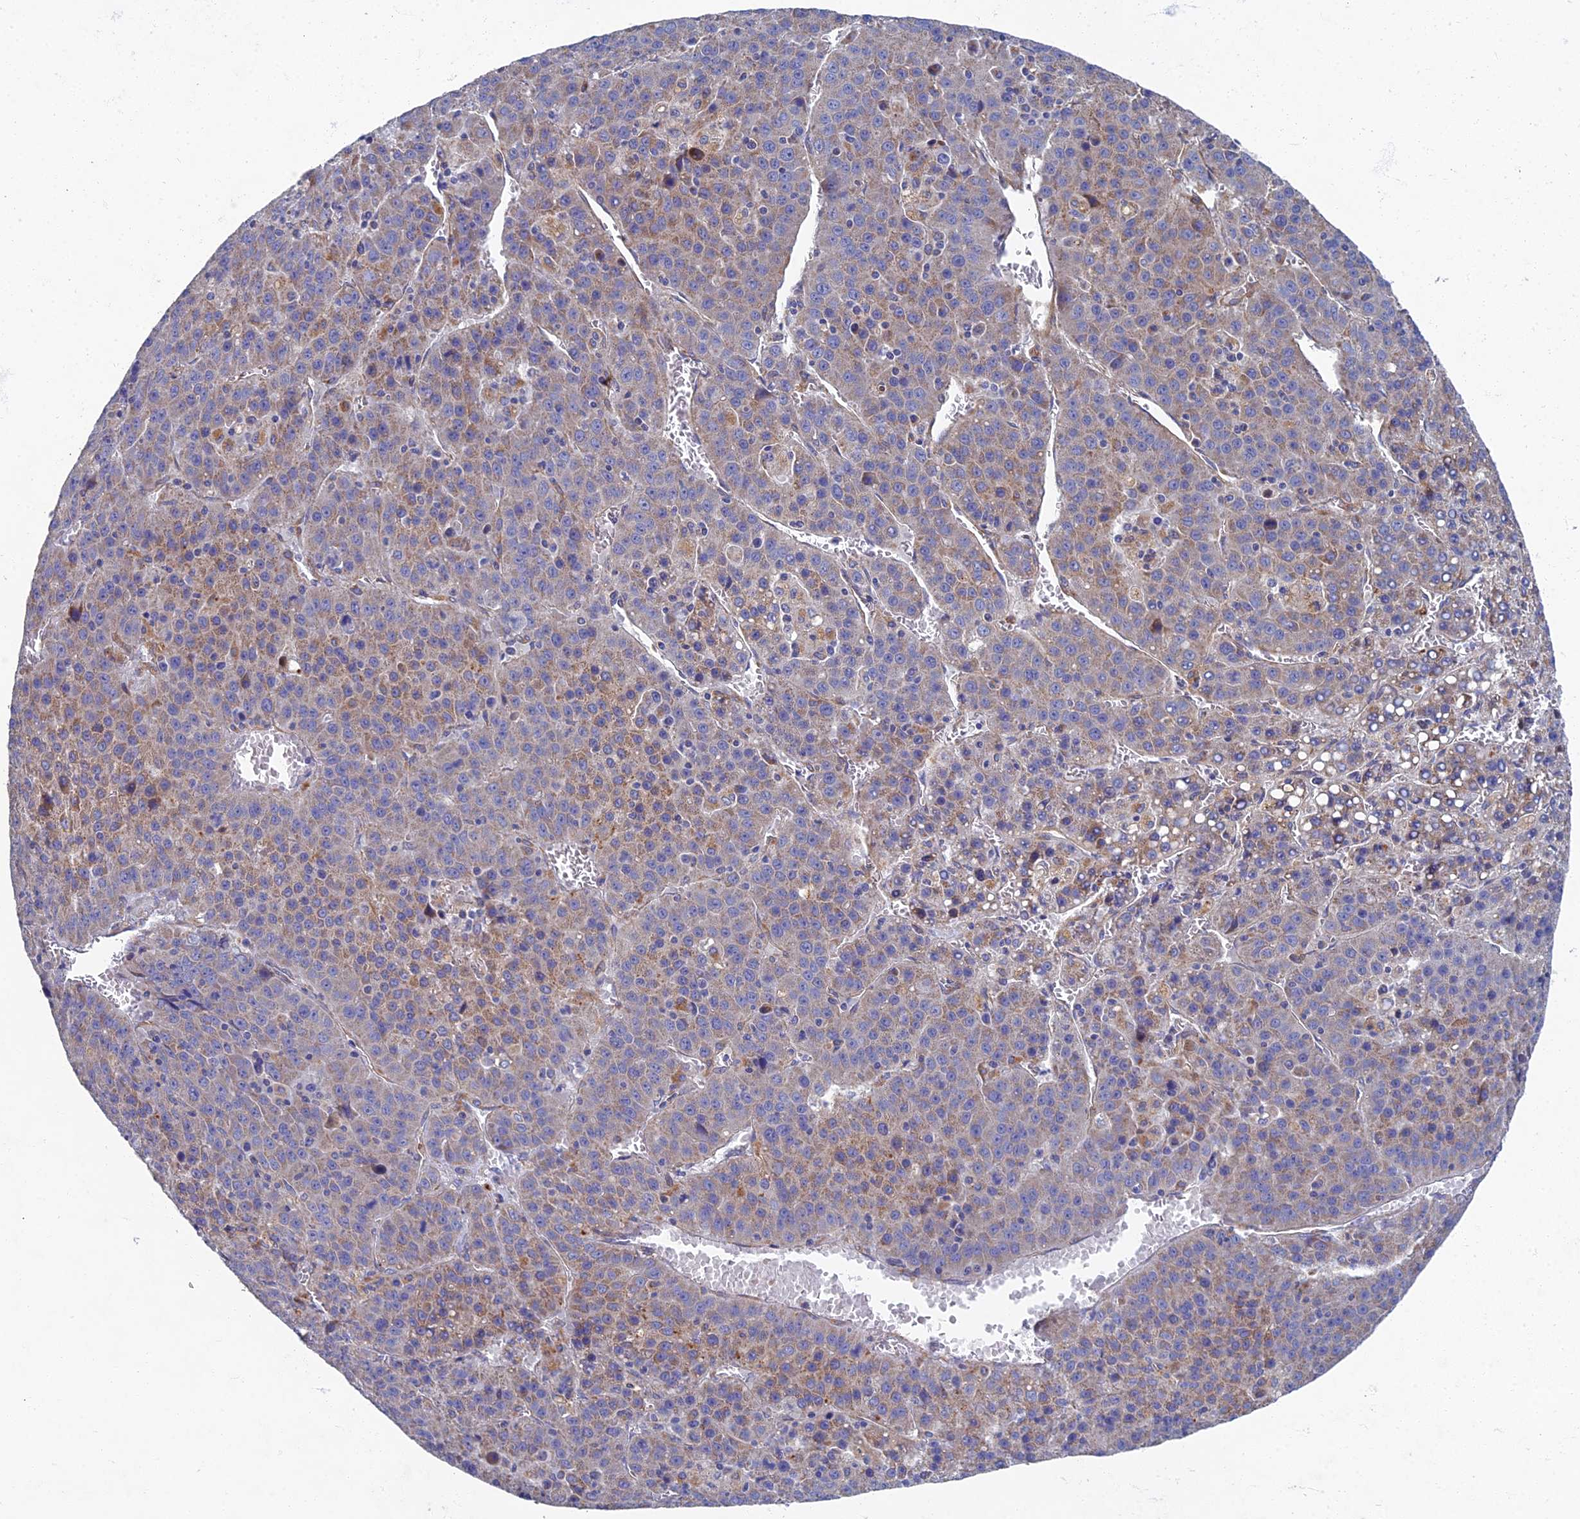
{"staining": {"intensity": "weak", "quantity": "25%-75%", "location": "cytoplasmic/membranous"}, "tissue": "liver cancer", "cell_type": "Tumor cells", "image_type": "cancer", "snomed": [{"axis": "morphology", "description": "Carcinoma, Hepatocellular, NOS"}, {"axis": "topography", "description": "Liver"}], "caption": "Hepatocellular carcinoma (liver) was stained to show a protein in brown. There is low levels of weak cytoplasmic/membranous expression in approximately 25%-75% of tumor cells. The staining was performed using DAB (3,3'-diaminobenzidine), with brown indicating positive protein expression. Nuclei are stained blue with hematoxylin.", "gene": "RNASEK", "patient": {"sex": "female", "age": 53}}